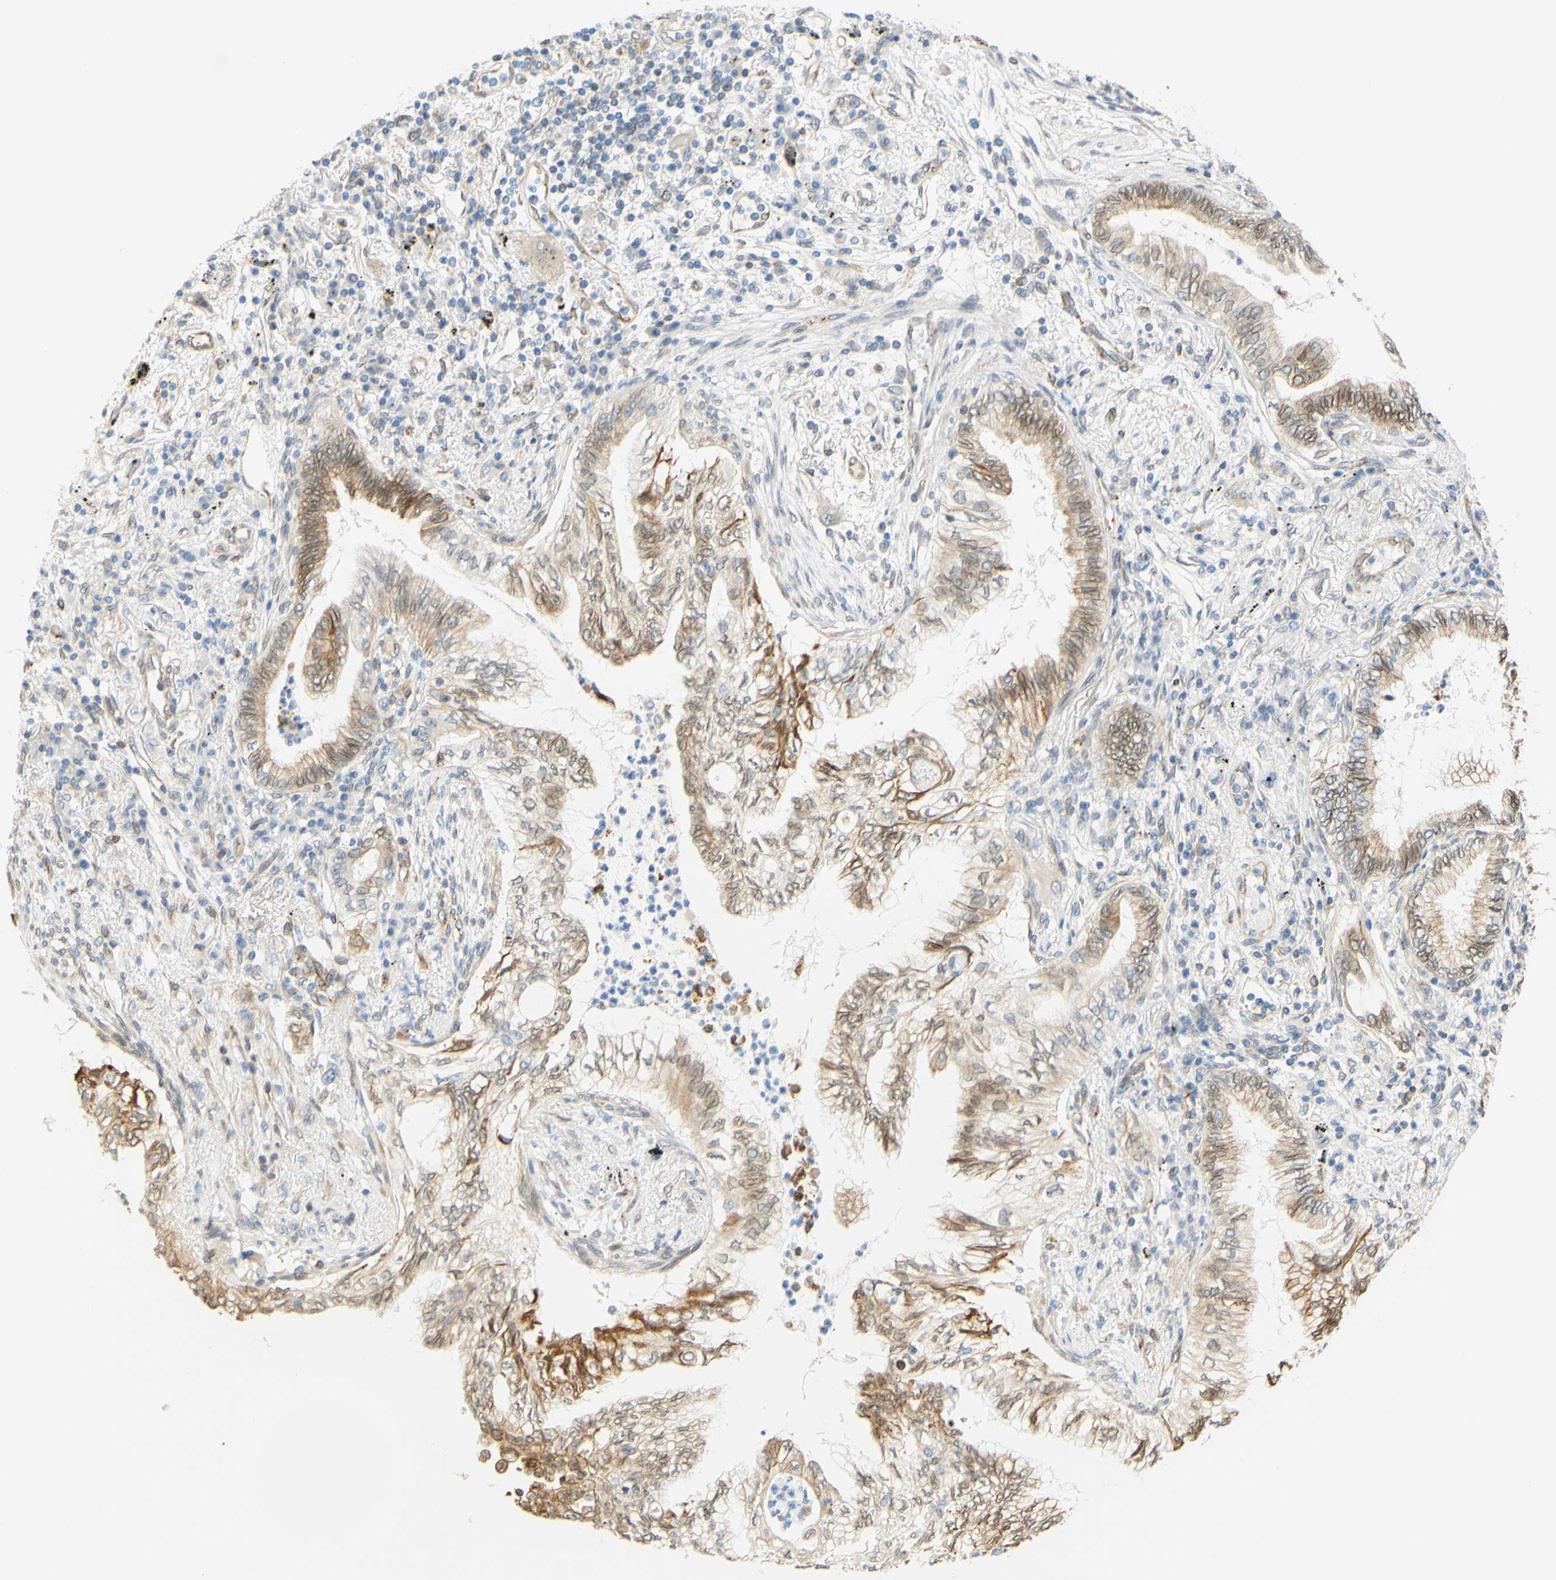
{"staining": {"intensity": "weak", "quantity": "25%-75%", "location": "cytoplasmic/membranous"}, "tissue": "lung cancer", "cell_type": "Tumor cells", "image_type": "cancer", "snomed": [{"axis": "morphology", "description": "Normal tissue, NOS"}, {"axis": "morphology", "description": "Adenocarcinoma, NOS"}, {"axis": "topography", "description": "Bronchus"}, {"axis": "topography", "description": "Lung"}], "caption": "The photomicrograph reveals immunohistochemical staining of lung cancer (adenocarcinoma). There is weak cytoplasmic/membranous positivity is identified in approximately 25%-75% of tumor cells.", "gene": "ENDOD1", "patient": {"sex": "female", "age": 70}}